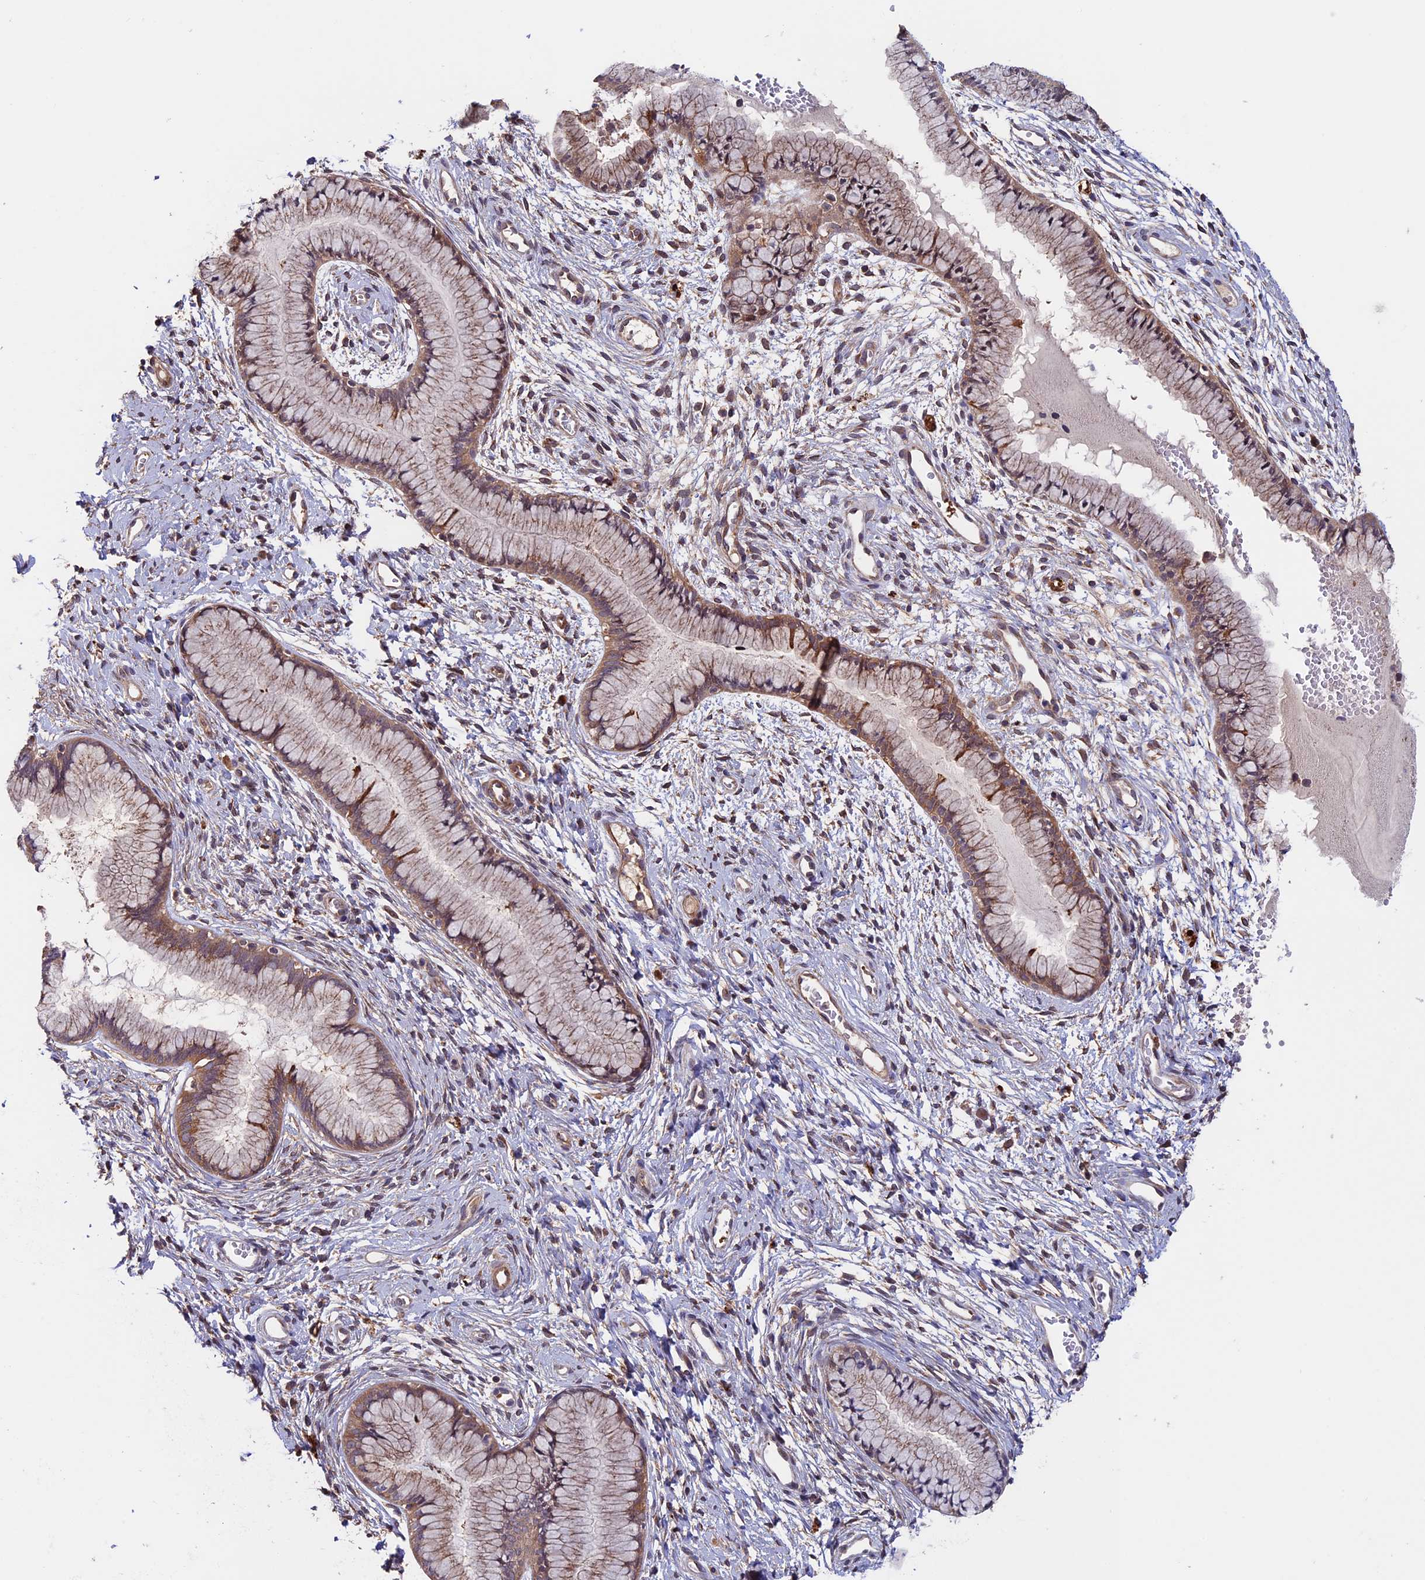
{"staining": {"intensity": "moderate", "quantity": "25%-75%", "location": "cytoplasmic/membranous"}, "tissue": "cervix", "cell_type": "Glandular cells", "image_type": "normal", "snomed": [{"axis": "morphology", "description": "Normal tissue, NOS"}, {"axis": "topography", "description": "Cervix"}], "caption": "Unremarkable cervix reveals moderate cytoplasmic/membranous positivity in about 25%-75% of glandular cells, visualized by immunohistochemistry. (DAB IHC, brown staining for protein, blue staining for nuclei).", "gene": "SLC9A5", "patient": {"sex": "female", "age": 42}}